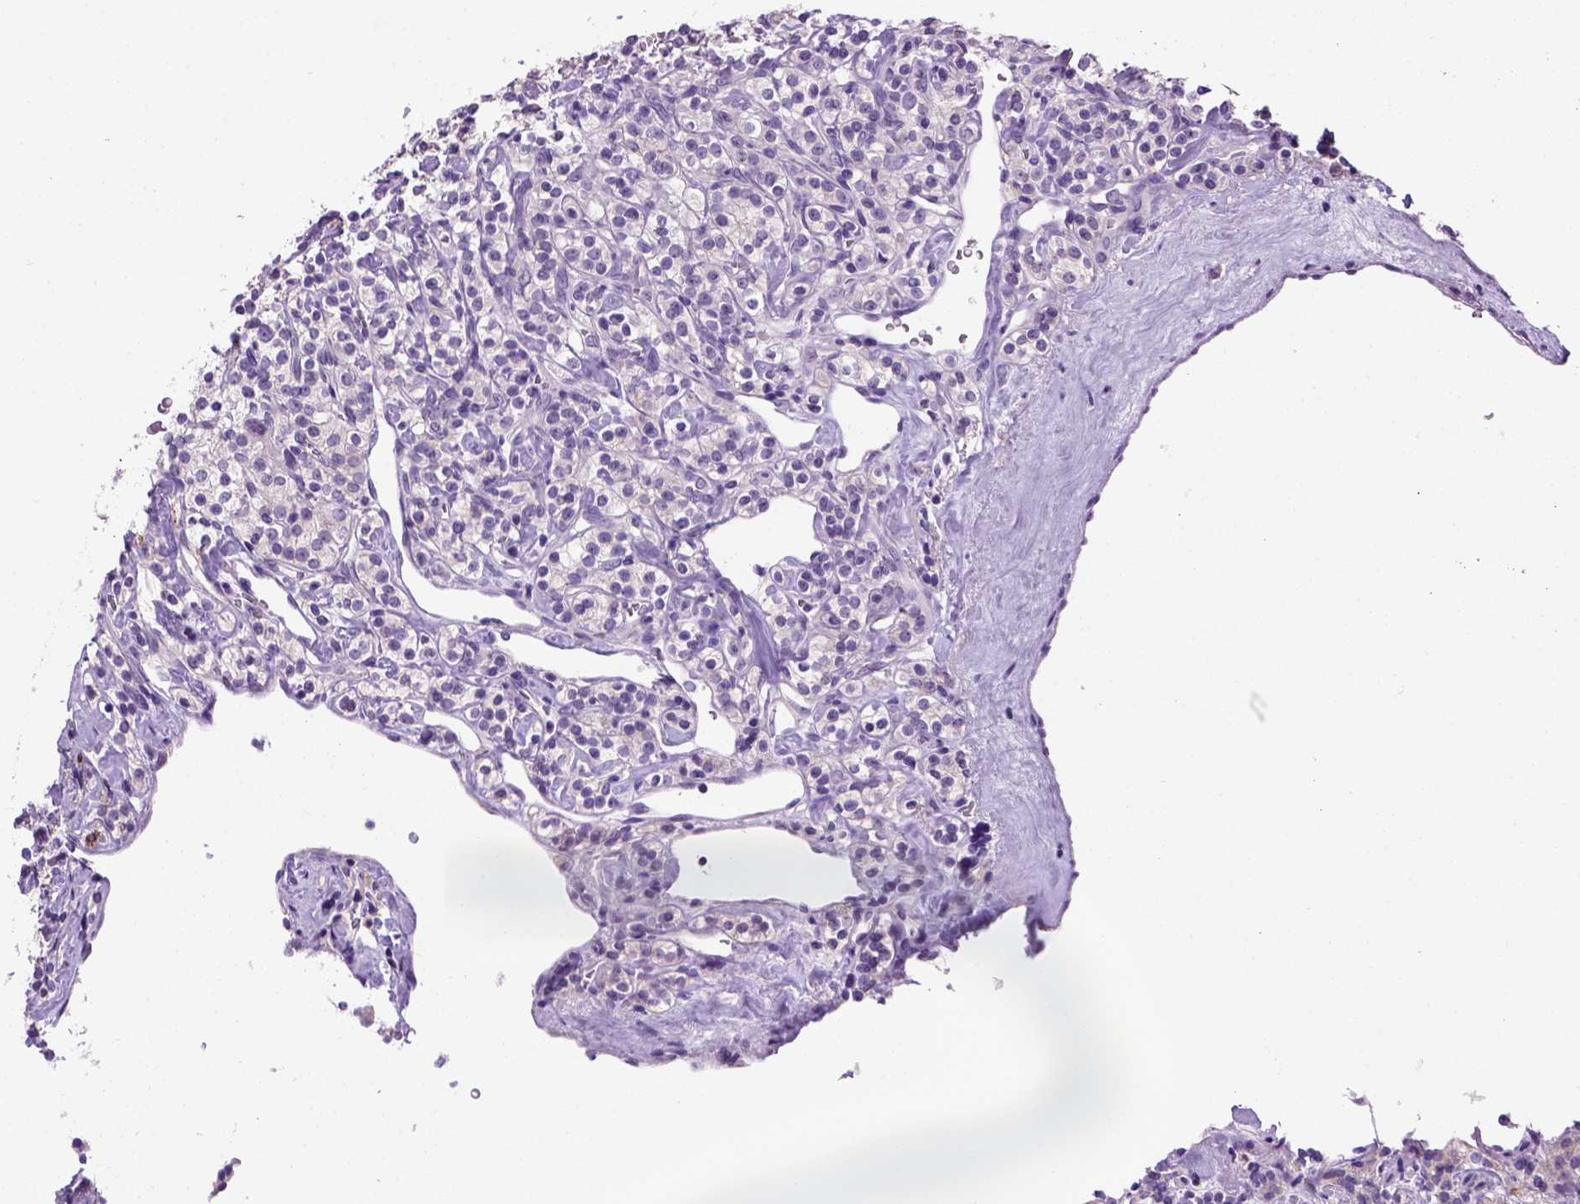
{"staining": {"intensity": "negative", "quantity": "none", "location": "none"}, "tissue": "renal cancer", "cell_type": "Tumor cells", "image_type": "cancer", "snomed": [{"axis": "morphology", "description": "Adenocarcinoma, NOS"}, {"axis": "topography", "description": "Kidney"}], "caption": "A high-resolution image shows IHC staining of adenocarcinoma (renal), which reveals no significant expression in tumor cells.", "gene": "CDH1", "patient": {"sex": "male", "age": 77}}